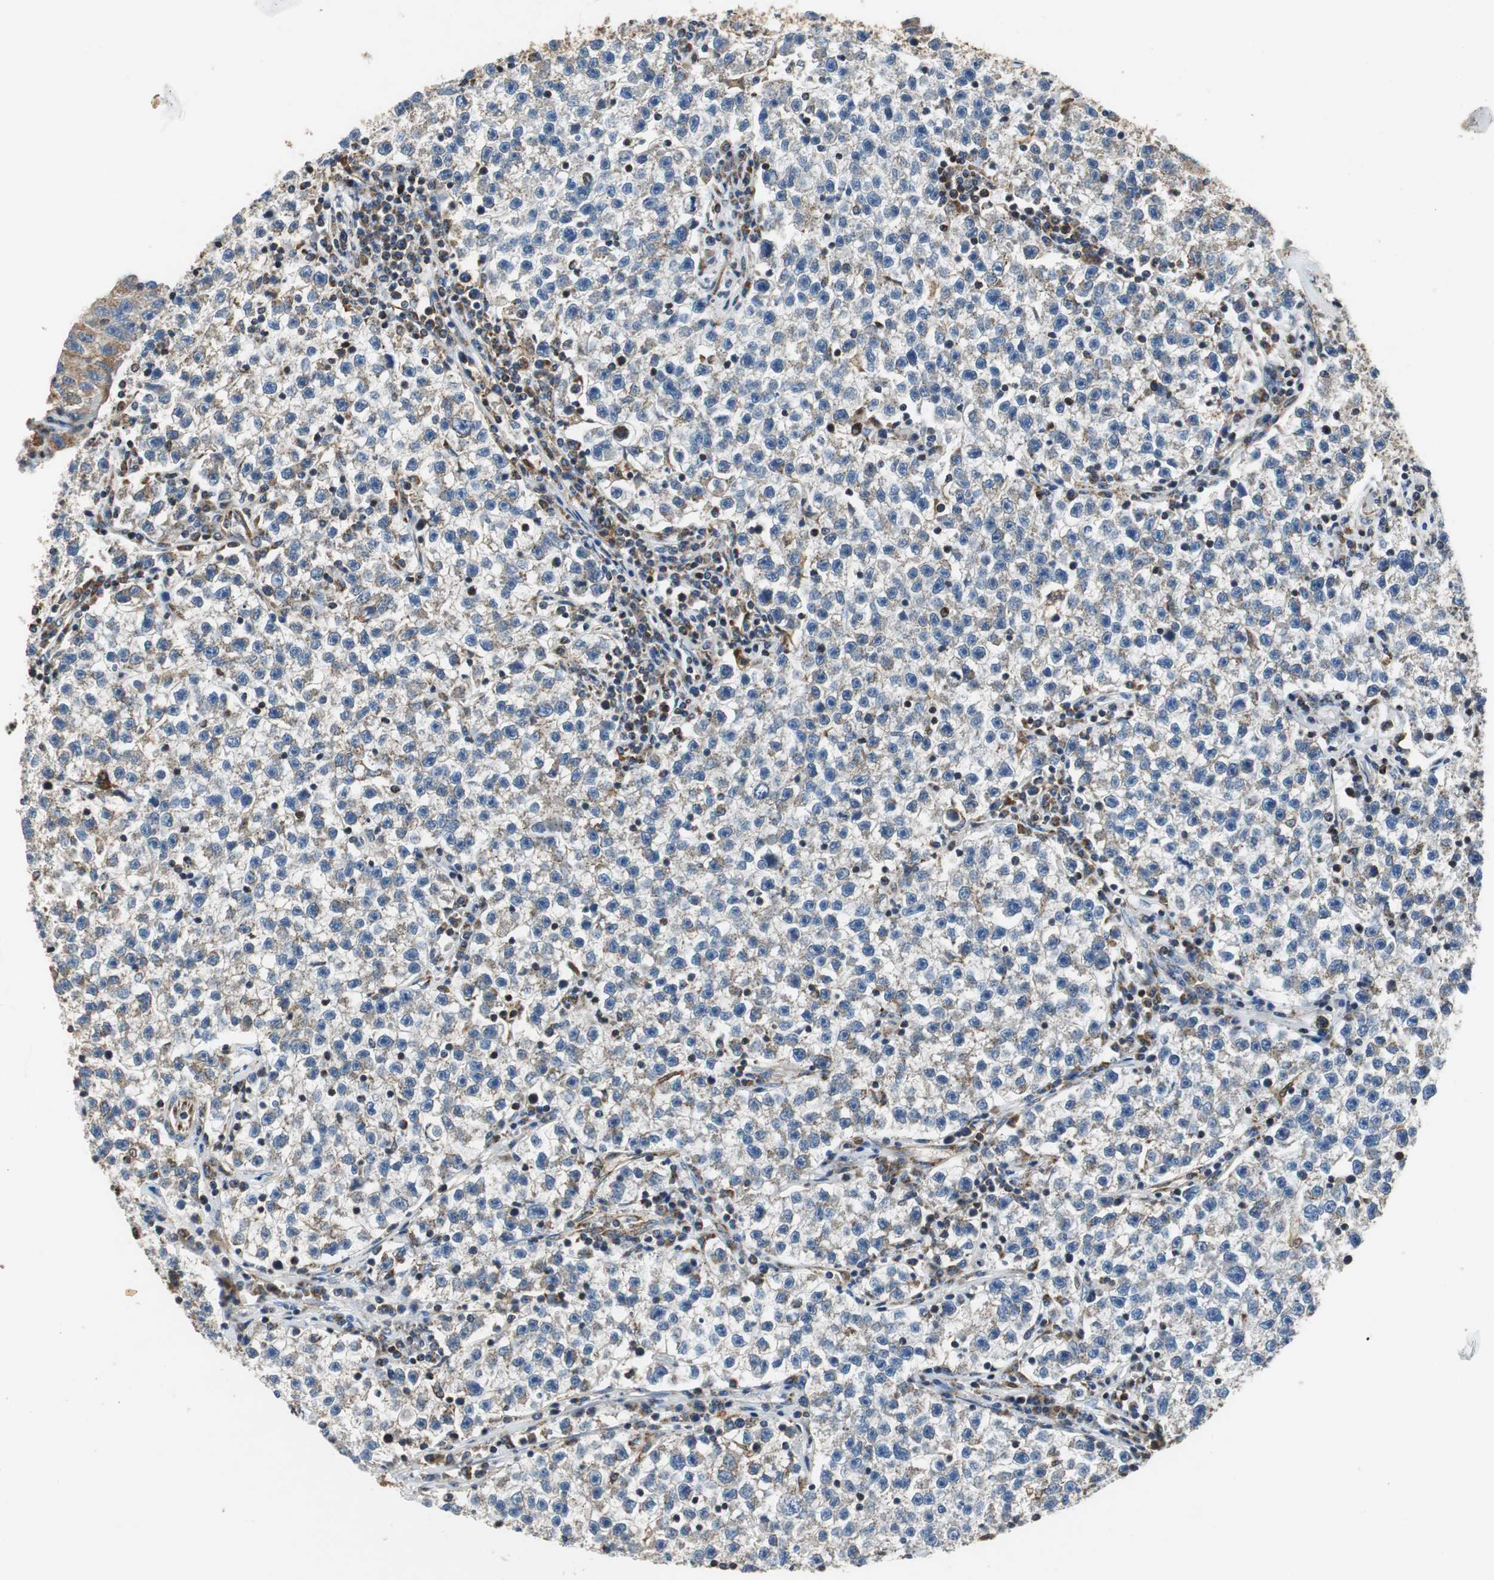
{"staining": {"intensity": "weak", "quantity": "<25%", "location": "cytoplasmic/membranous"}, "tissue": "testis cancer", "cell_type": "Tumor cells", "image_type": "cancer", "snomed": [{"axis": "morphology", "description": "Seminoma, NOS"}, {"axis": "topography", "description": "Testis"}], "caption": "DAB (3,3'-diaminobenzidine) immunohistochemical staining of seminoma (testis) demonstrates no significant expression in tumor cells. The staining was performed using DAB to visualize the protein expression in brown, while the nuclei were stained in blue with hematoxylin (Magnification: 20x).", "gene": "GSTK1", "patient": {"sex": "male", "age": 22}}